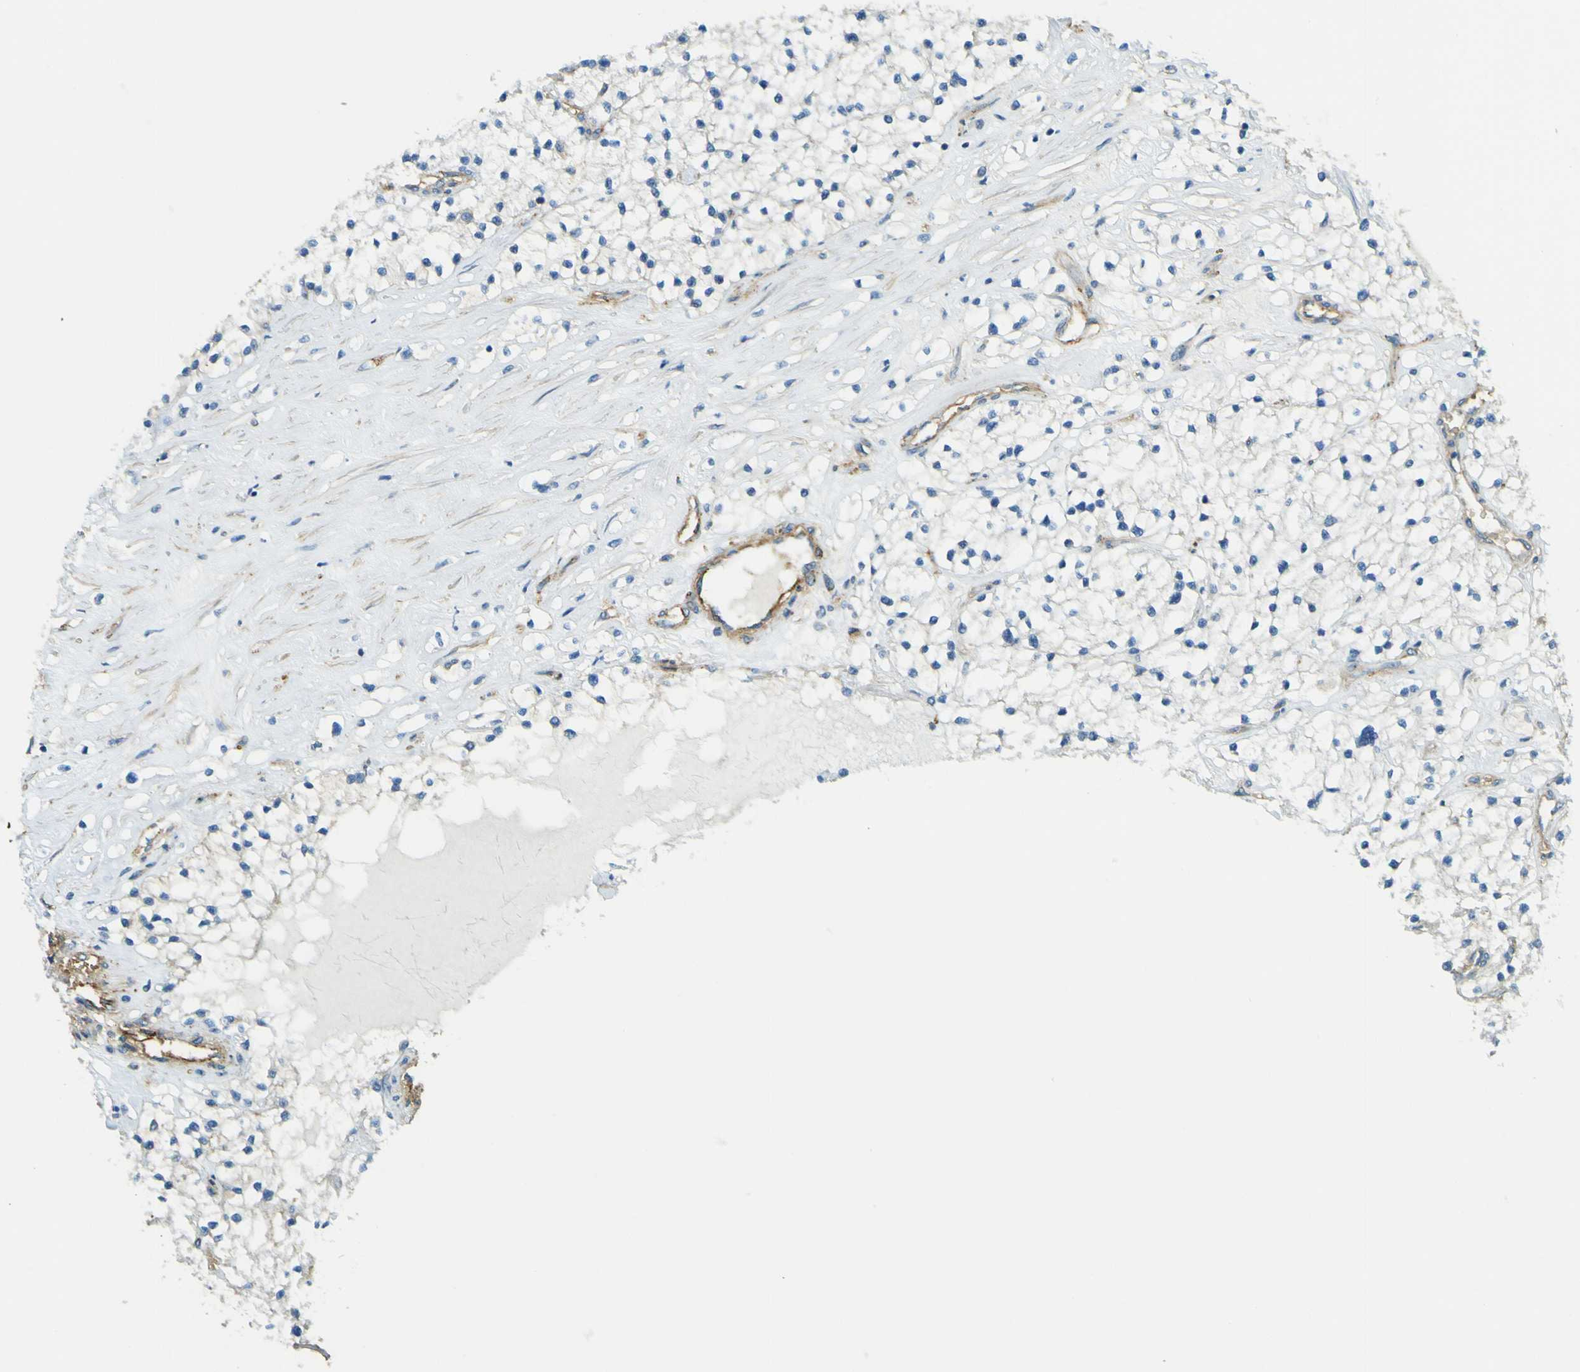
{"staining": {"intensity": "negative", "quantity": "none", "location": "none"}, "tissue": "renal cancer", "cell_type": "Tumor cells", "image_type": "cancer", "snomed": [{"axis": "morphology", "description": "Adenocarcinoma, NOS"}, {"axis": "topography", "description": "Kidney"}], "caption": "The micrograph displays no significant expression in tumor cells of renal cancer. The staining is performed using DAB (3,3'-diaminobenzidine) brown chromogen with nuclei counter-stained in using hematoxylin.", "gene": "PLXDC1", "patient": {"sex": "male", "age": 68}}